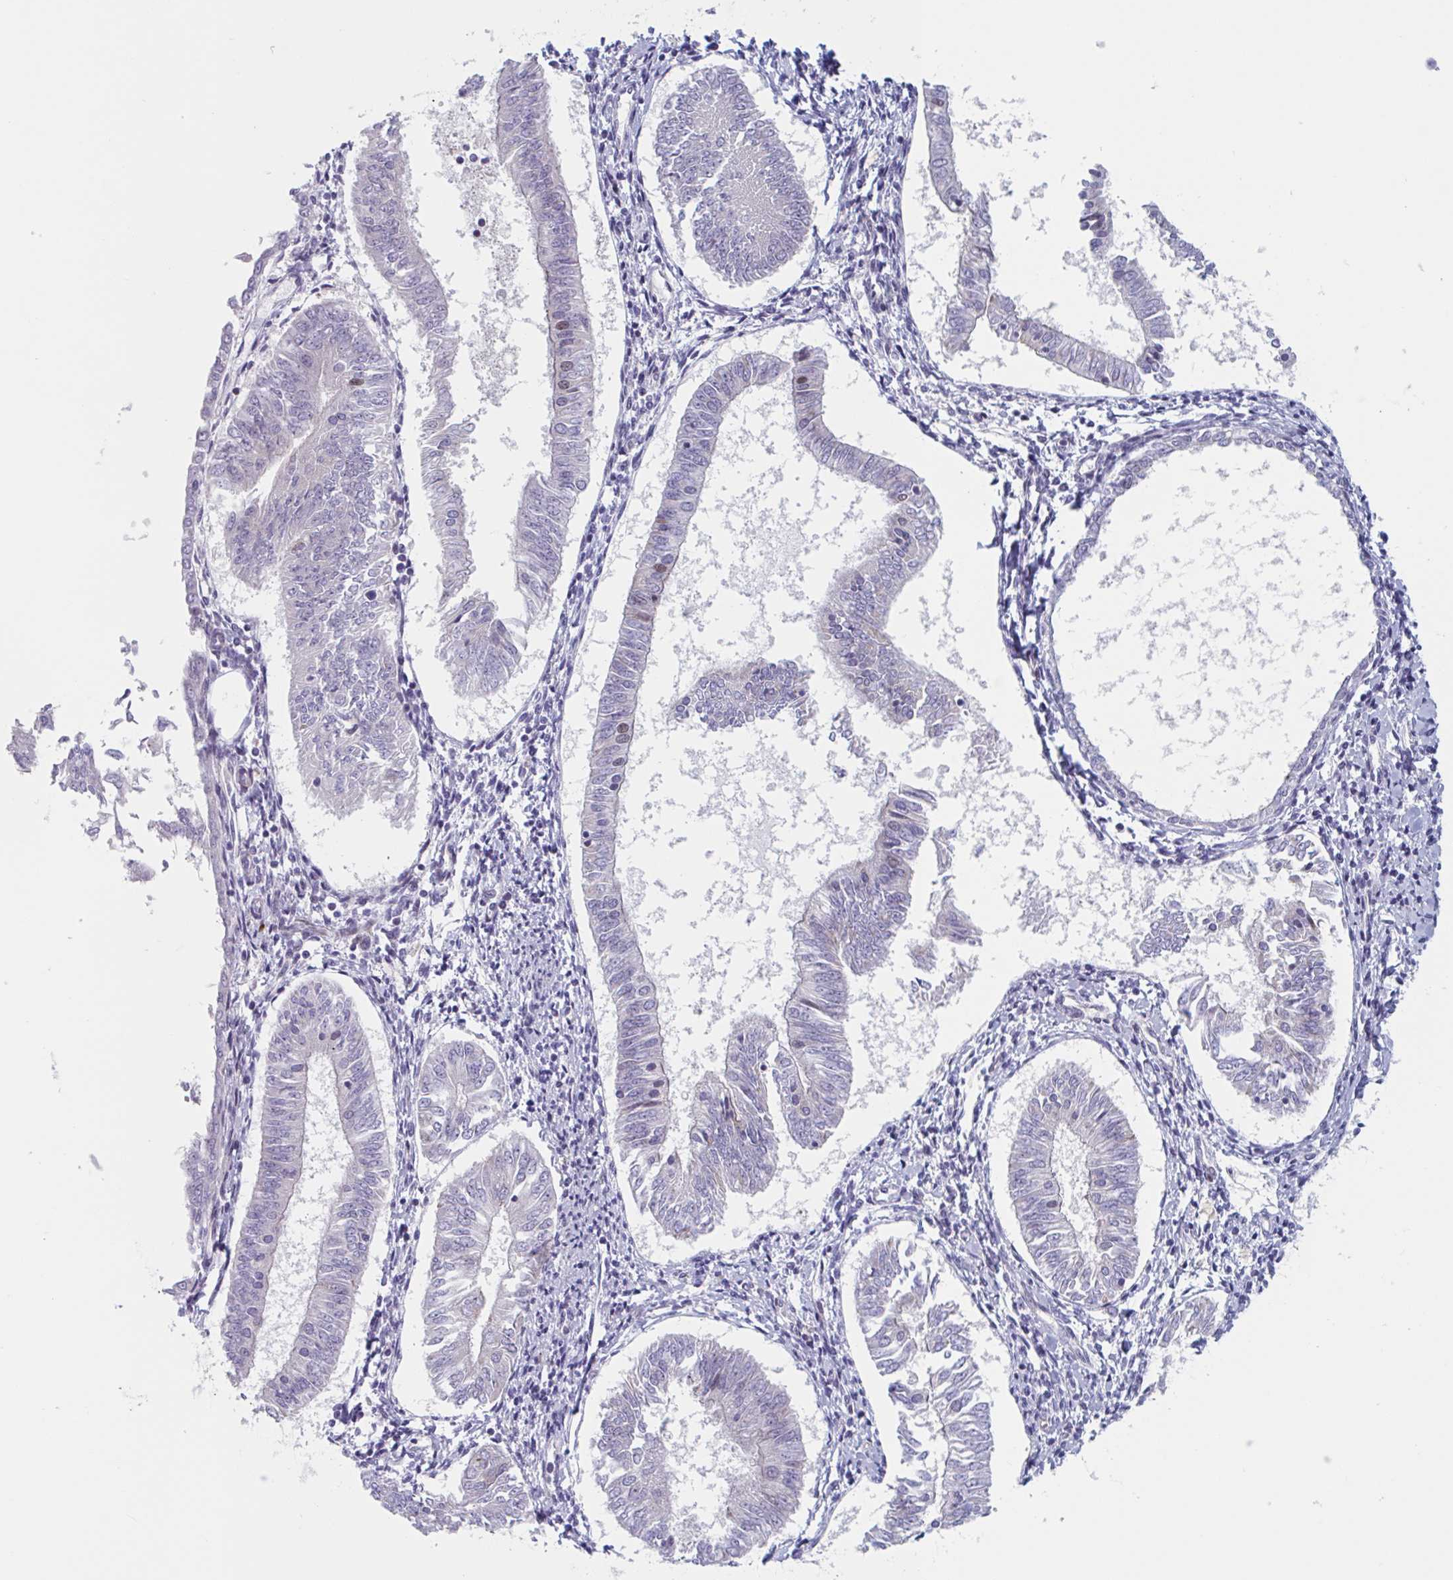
{"staining": {"intensity": "negative", "quantity": "none", "location": "none"}, "tissue": "endometrial cancer", "cell_type": "Tumor cells", "image_type": "cancer", "snomed": [{"axis": "morphology", "description": "Adenocarcinoma, NOS"}, {"axis": "topography", "description": "Endometrium"}], "caption": "DAB immunohistochemical staining of endometrial adenocarcinoma shows no significant staining in tumor cells. (Stains: DAB IHC with hematoxylin counter stain, Microscopy: brightfield microscopy at high magnification).", "gene": "DUXA", "patient": {"sex": "female", "age": 58}}